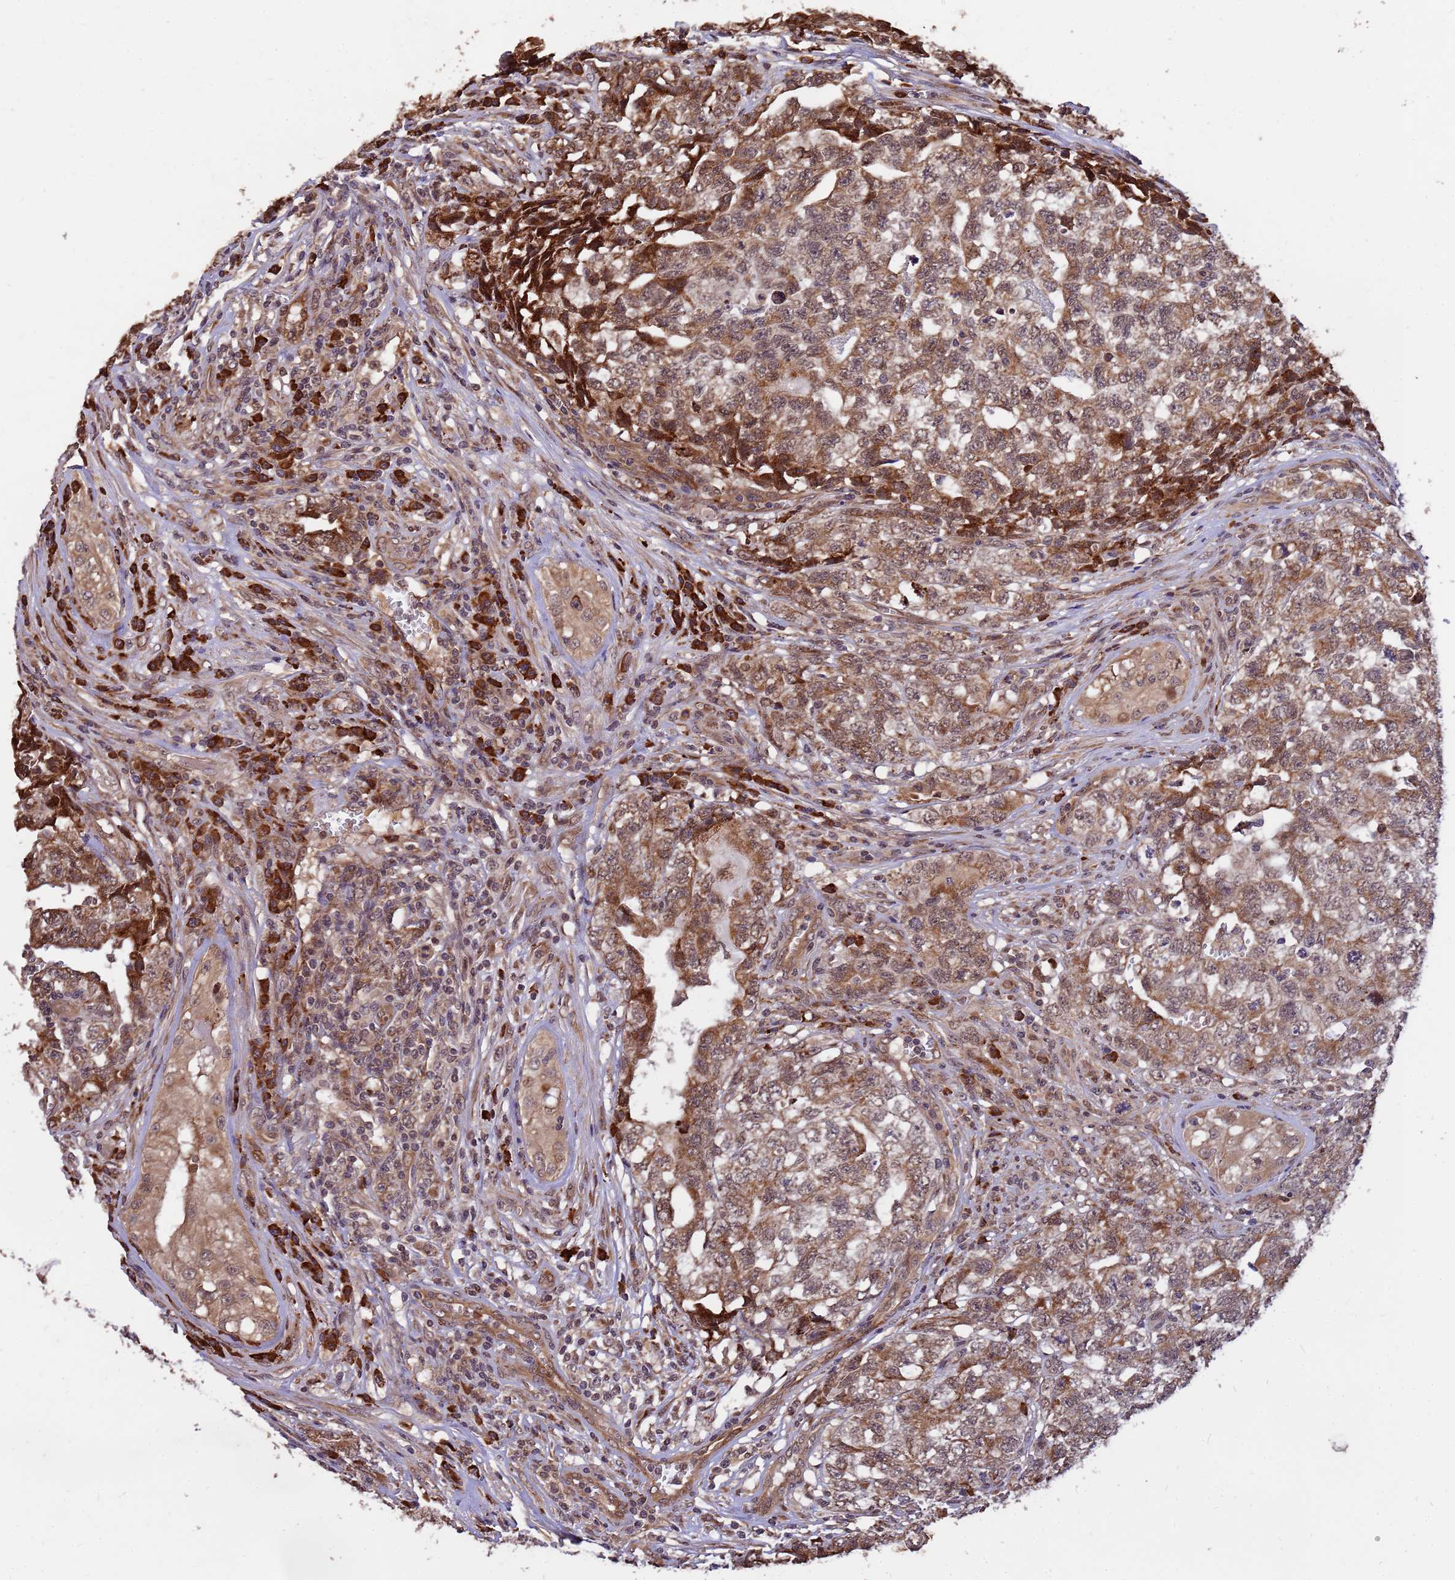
{"staining": {"intensity": "moderate", "quantity": ">75%", "location": "cytoplasmic/membranous,nuclear"}, "tissue": "testis cancer", "cell_type": "Tumor cells", "image_type": "cancer", "snomed": [{"axis": "morphology", "description": "Carcinoma, Embryonal, NOS"}, {"axis": "topography", "description": "Testis"}], "caption": "This image exhibits immunohistochemistry (IHC) staining of human testis cancer (embryonal carcinoma), with medium moderate cytoplasmic/membranous and nuclear staining in approximately >75% of tumor cells.", "gene": "ZNF619", "patient": {"sex": "male", "age": 31}}